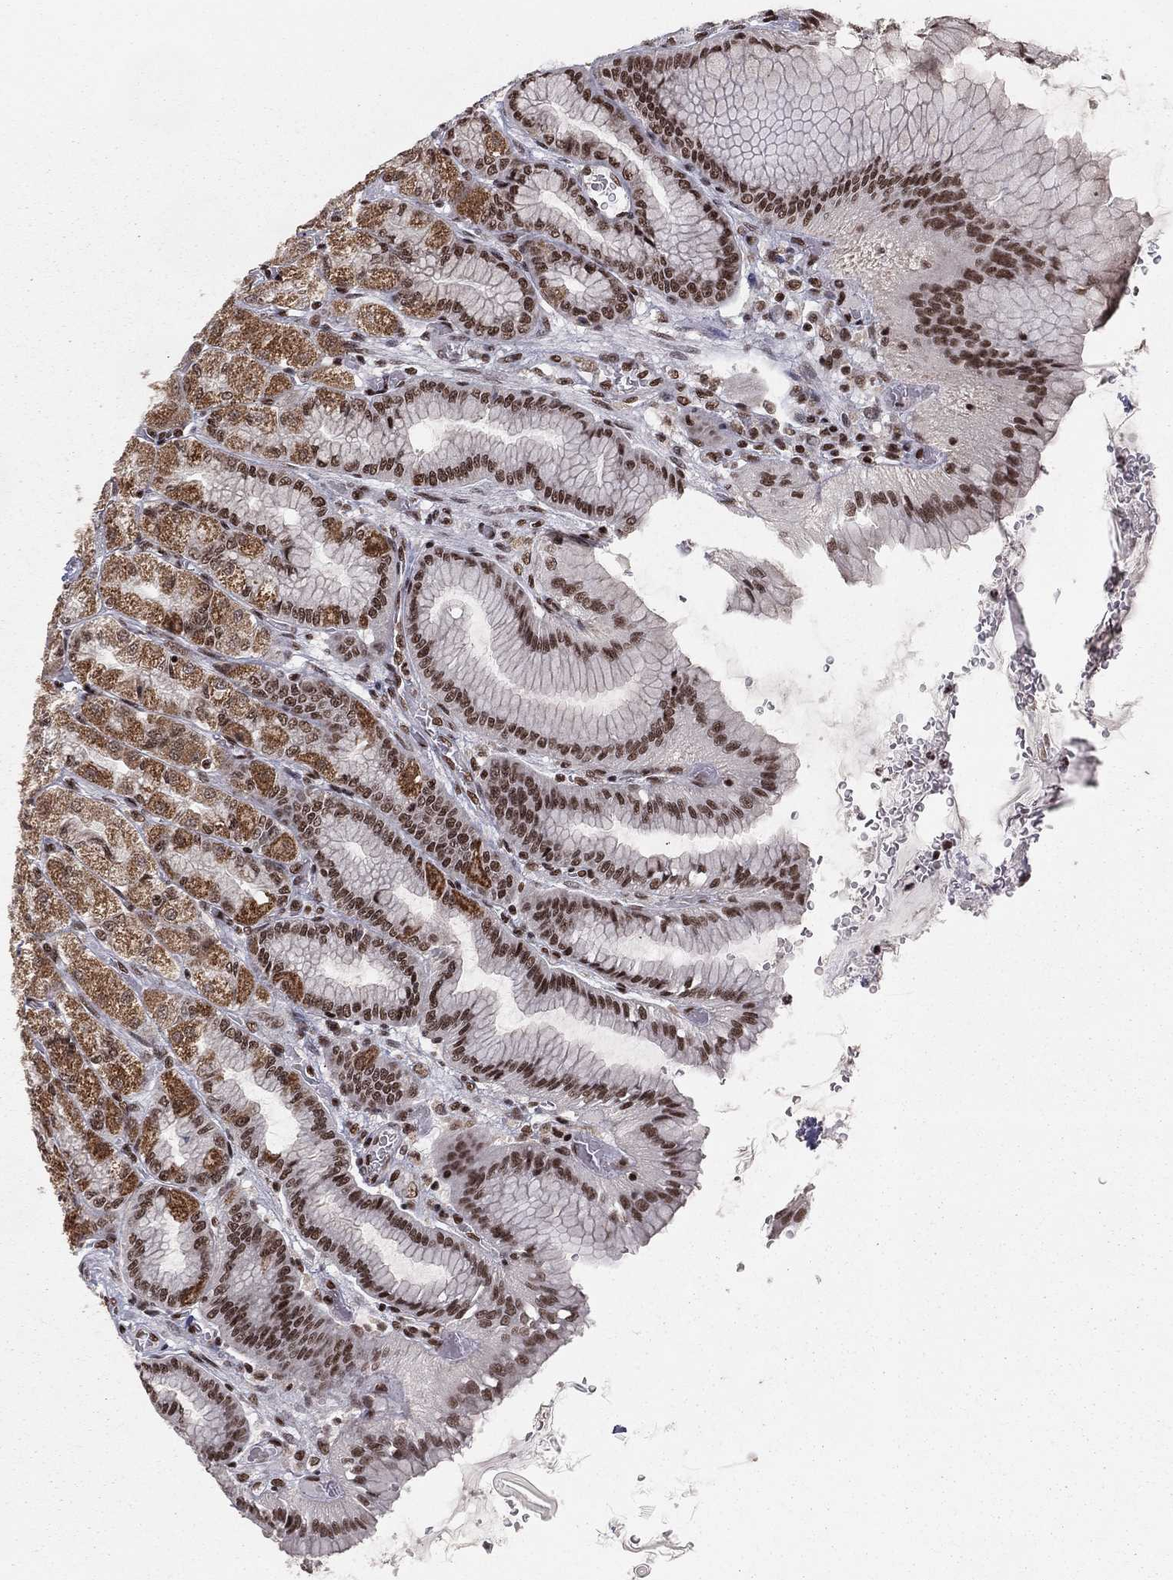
{"staining": {"intensity": "moderate", "quantity": "25%-75%", "location": "cytoplasmic/membranous,nuclear"}, "tissue": "stomach", "cell_type": "Glandular cells", "image_type": "normal", "snomed": [{"axis": "morphology", "description": "Normal tissue, NOS"}, {"axis": "morphology", "description": "Adenocarcinoma, NOS"}, {"axis": "morphology", "description": "Adenocarcinoma, High grade"}, {"axis": "topography", "description": "Stomach, upper"}, {"axis": "topography", "description": "Stomach"}], "caption": "This micrograph exhibits immunohistochemistry staining of normal human stomach, with medium moderate cytoplasmic/membranous,nuclear positivity in approximately 25%-75% of glandular cells.", "gene": "NFYB", "patient": {"sex": "female", "age": 65}}